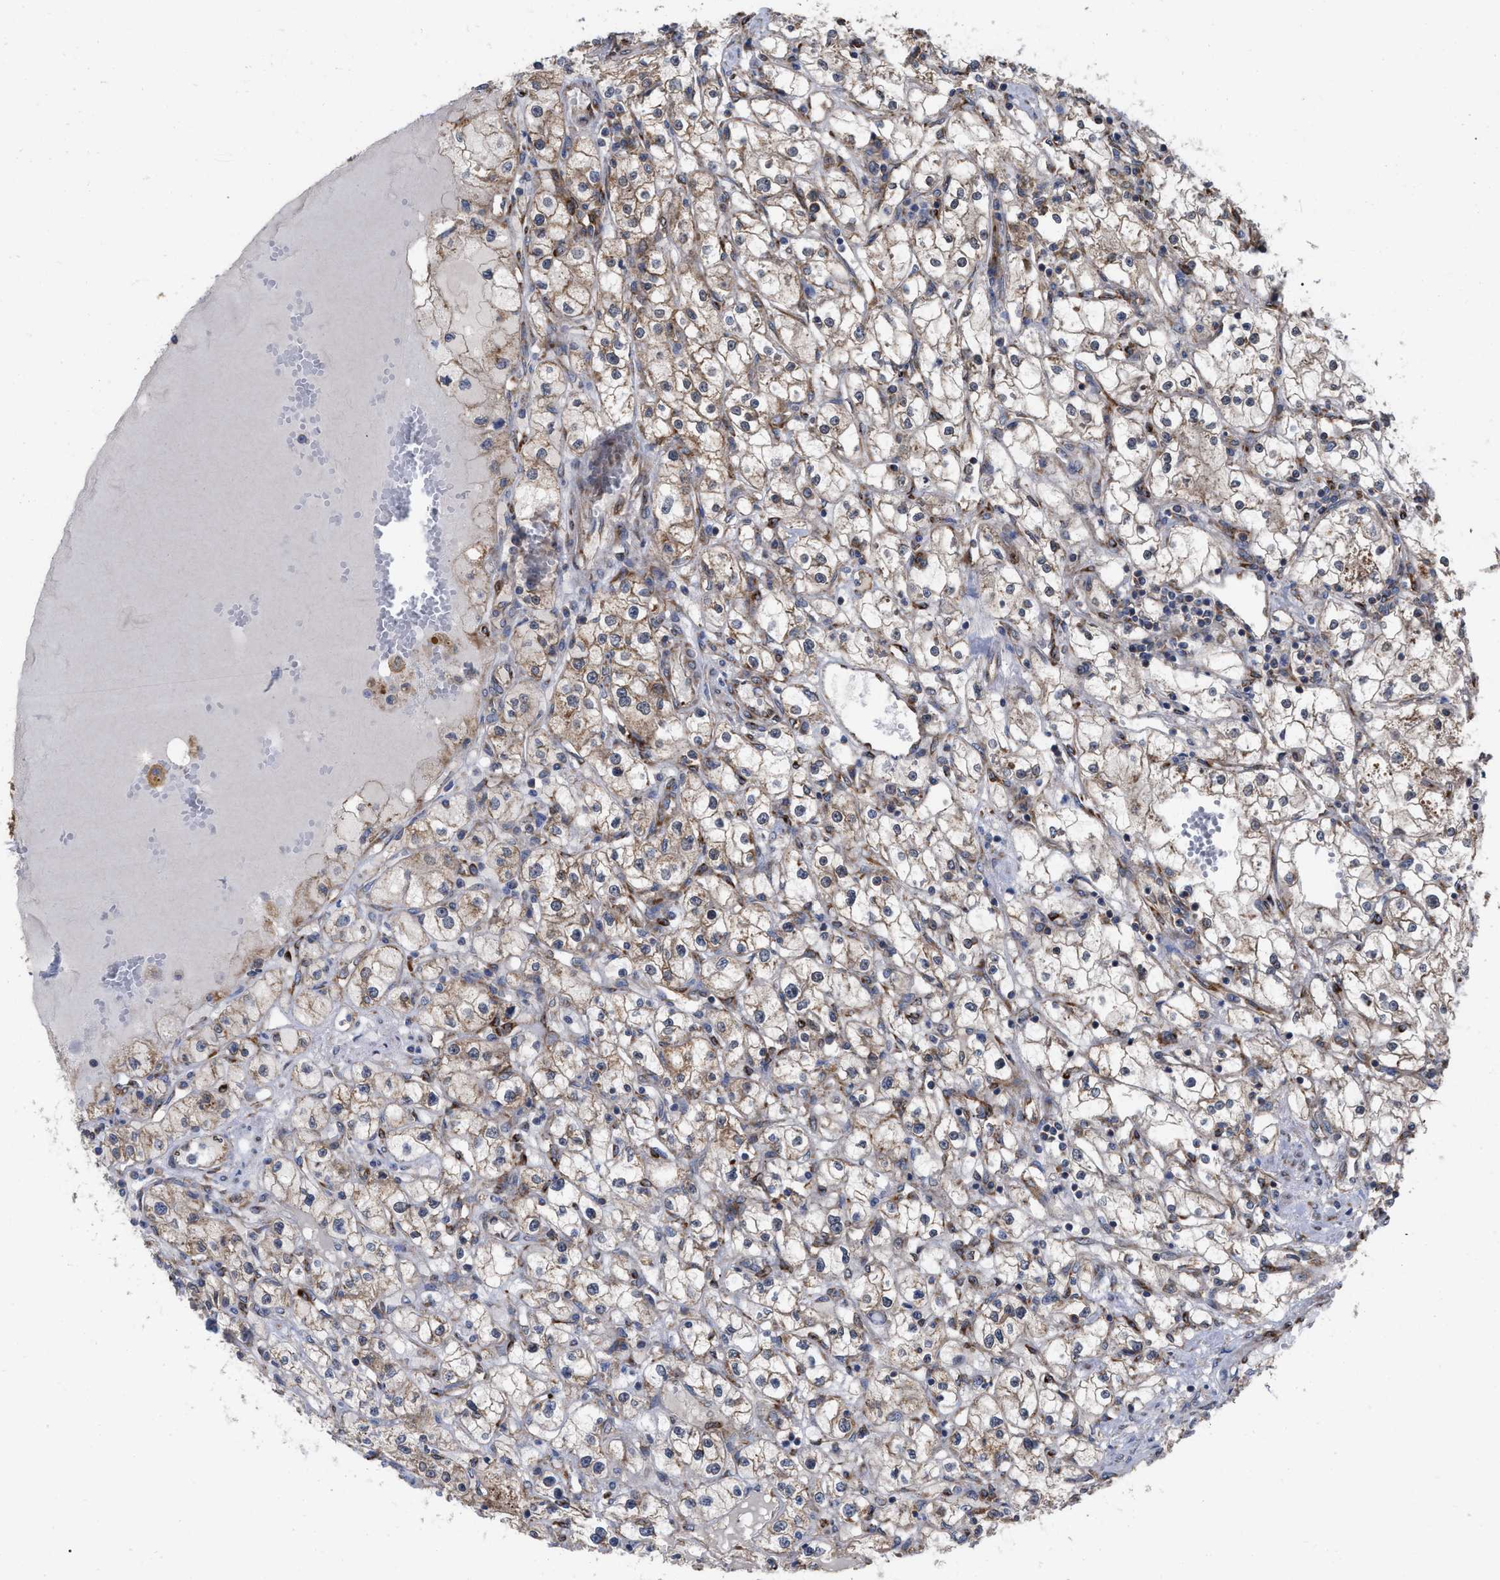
{"staining": {"intensity": "moderate", "quantity": ">75%", "location": "cytoplasmic/membranous"}, "tissue": "renal cancer", "cell_type": "Tumor cells", "image_type": "cancer", "snomed": [{"axis": "morphology", "description": "Adenocarcinoma, NOS"}, {"axis": "topography", "description": "Kidney"}], "caption": "Immunohistochemical staining of human adenocarcinoma (renal) exhibits medium levels of moderate cytoplasmic/membranous protein expression in about >75% of tumor cells. (IHC, brightfield microscopy, high magnification).", "gene": "FAM120A", "patient": {"sex": "male", "age": 56}}